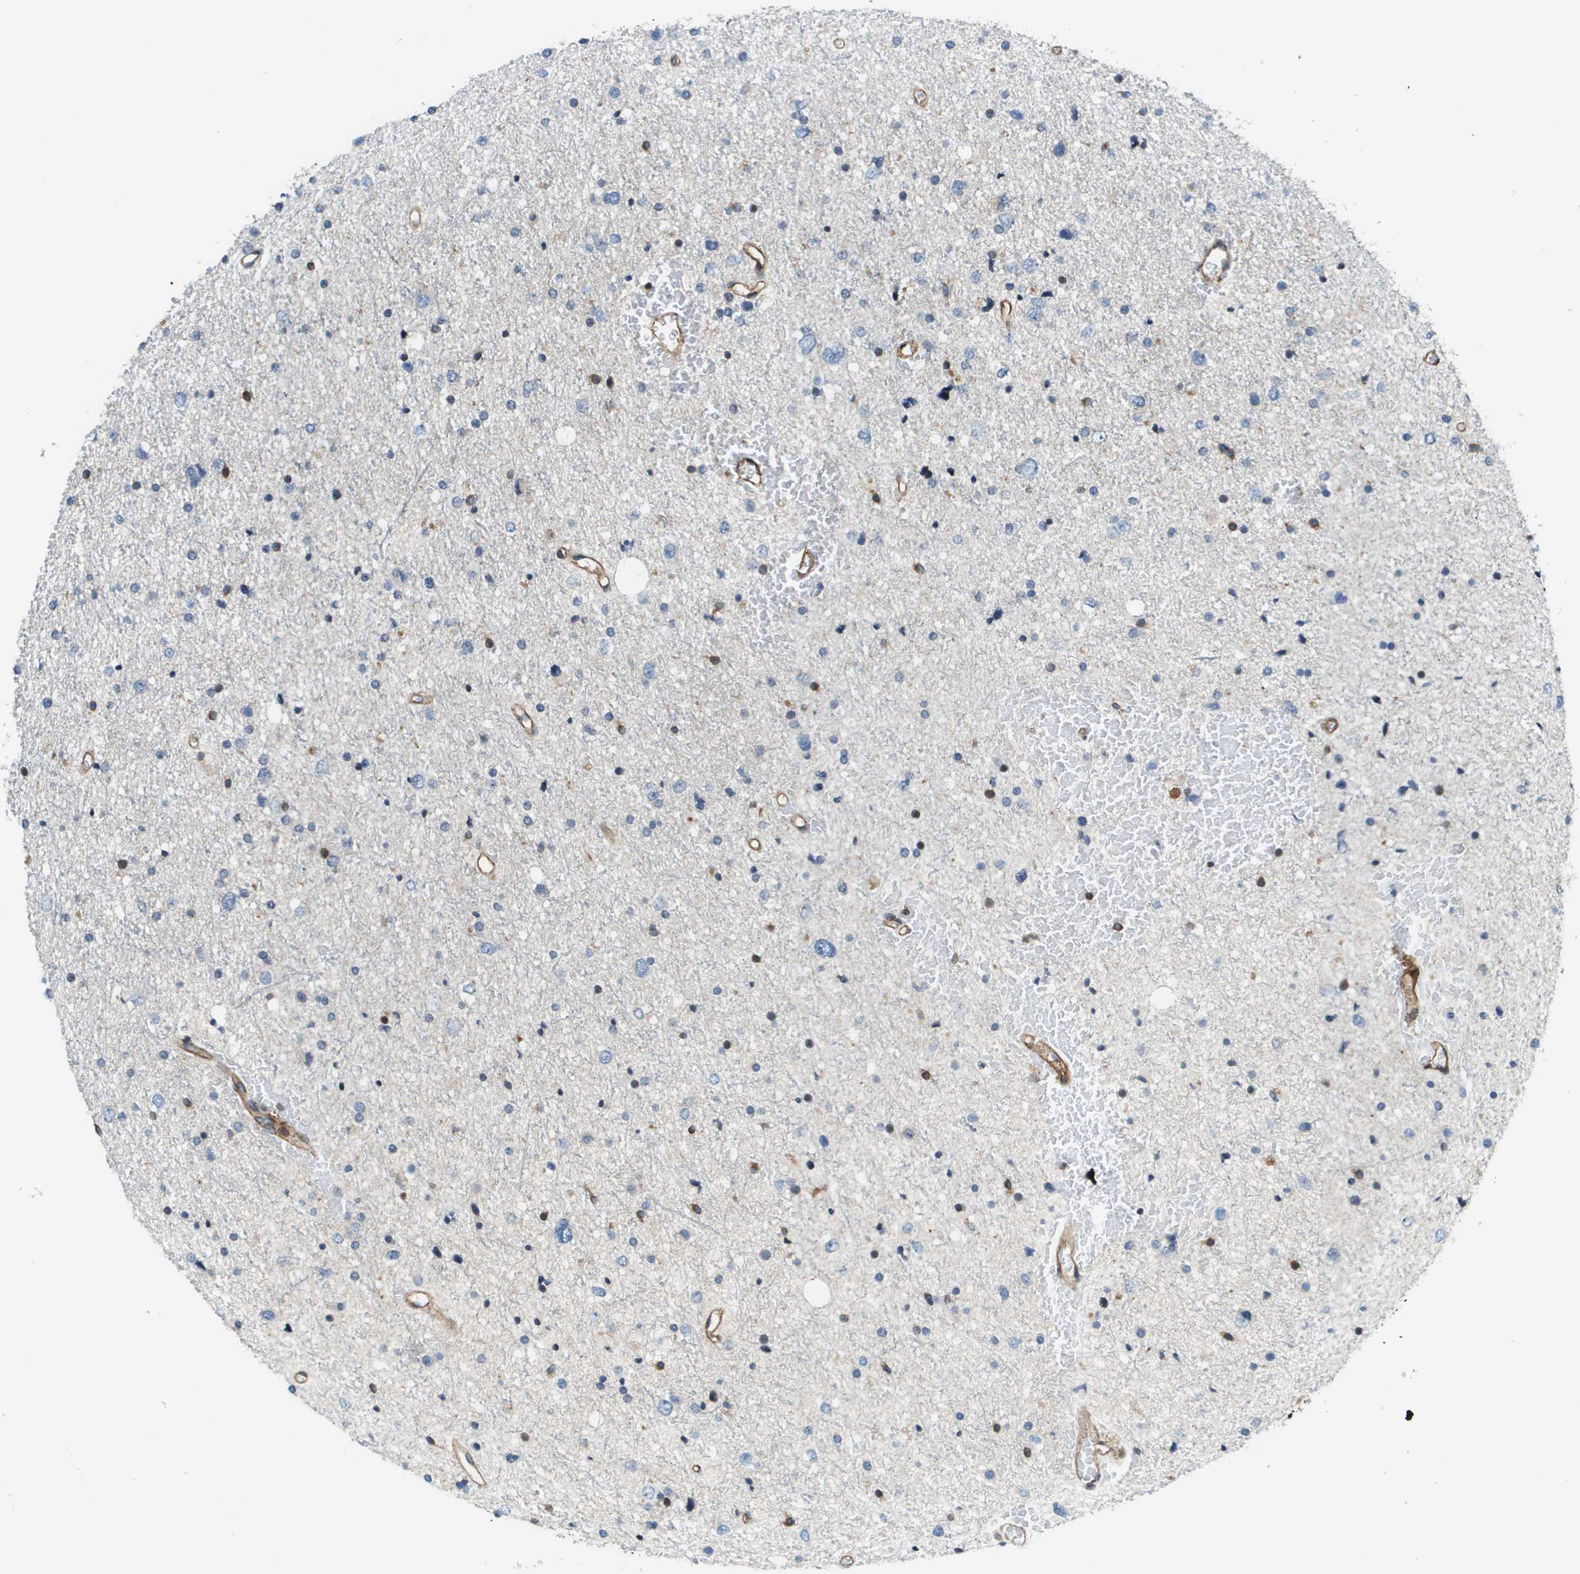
{"staining": {"intensity": "negative", "quantity": "none", "location": "none"}, "tissue": "glioma", "cell_type": "Tumor cells", "image_type": "cancer", "snomed": [{"axis": "morphology", "description": "Glioma, malignant, Low grade"}, {"axis": "topography", "description": "Brain"}], "caption": "Glioma was stained to show a protein in brown. There is no significant positivity in tumor cells.", "gene": "ESYT1", "patient": {"sex": "female", "age": 37}}